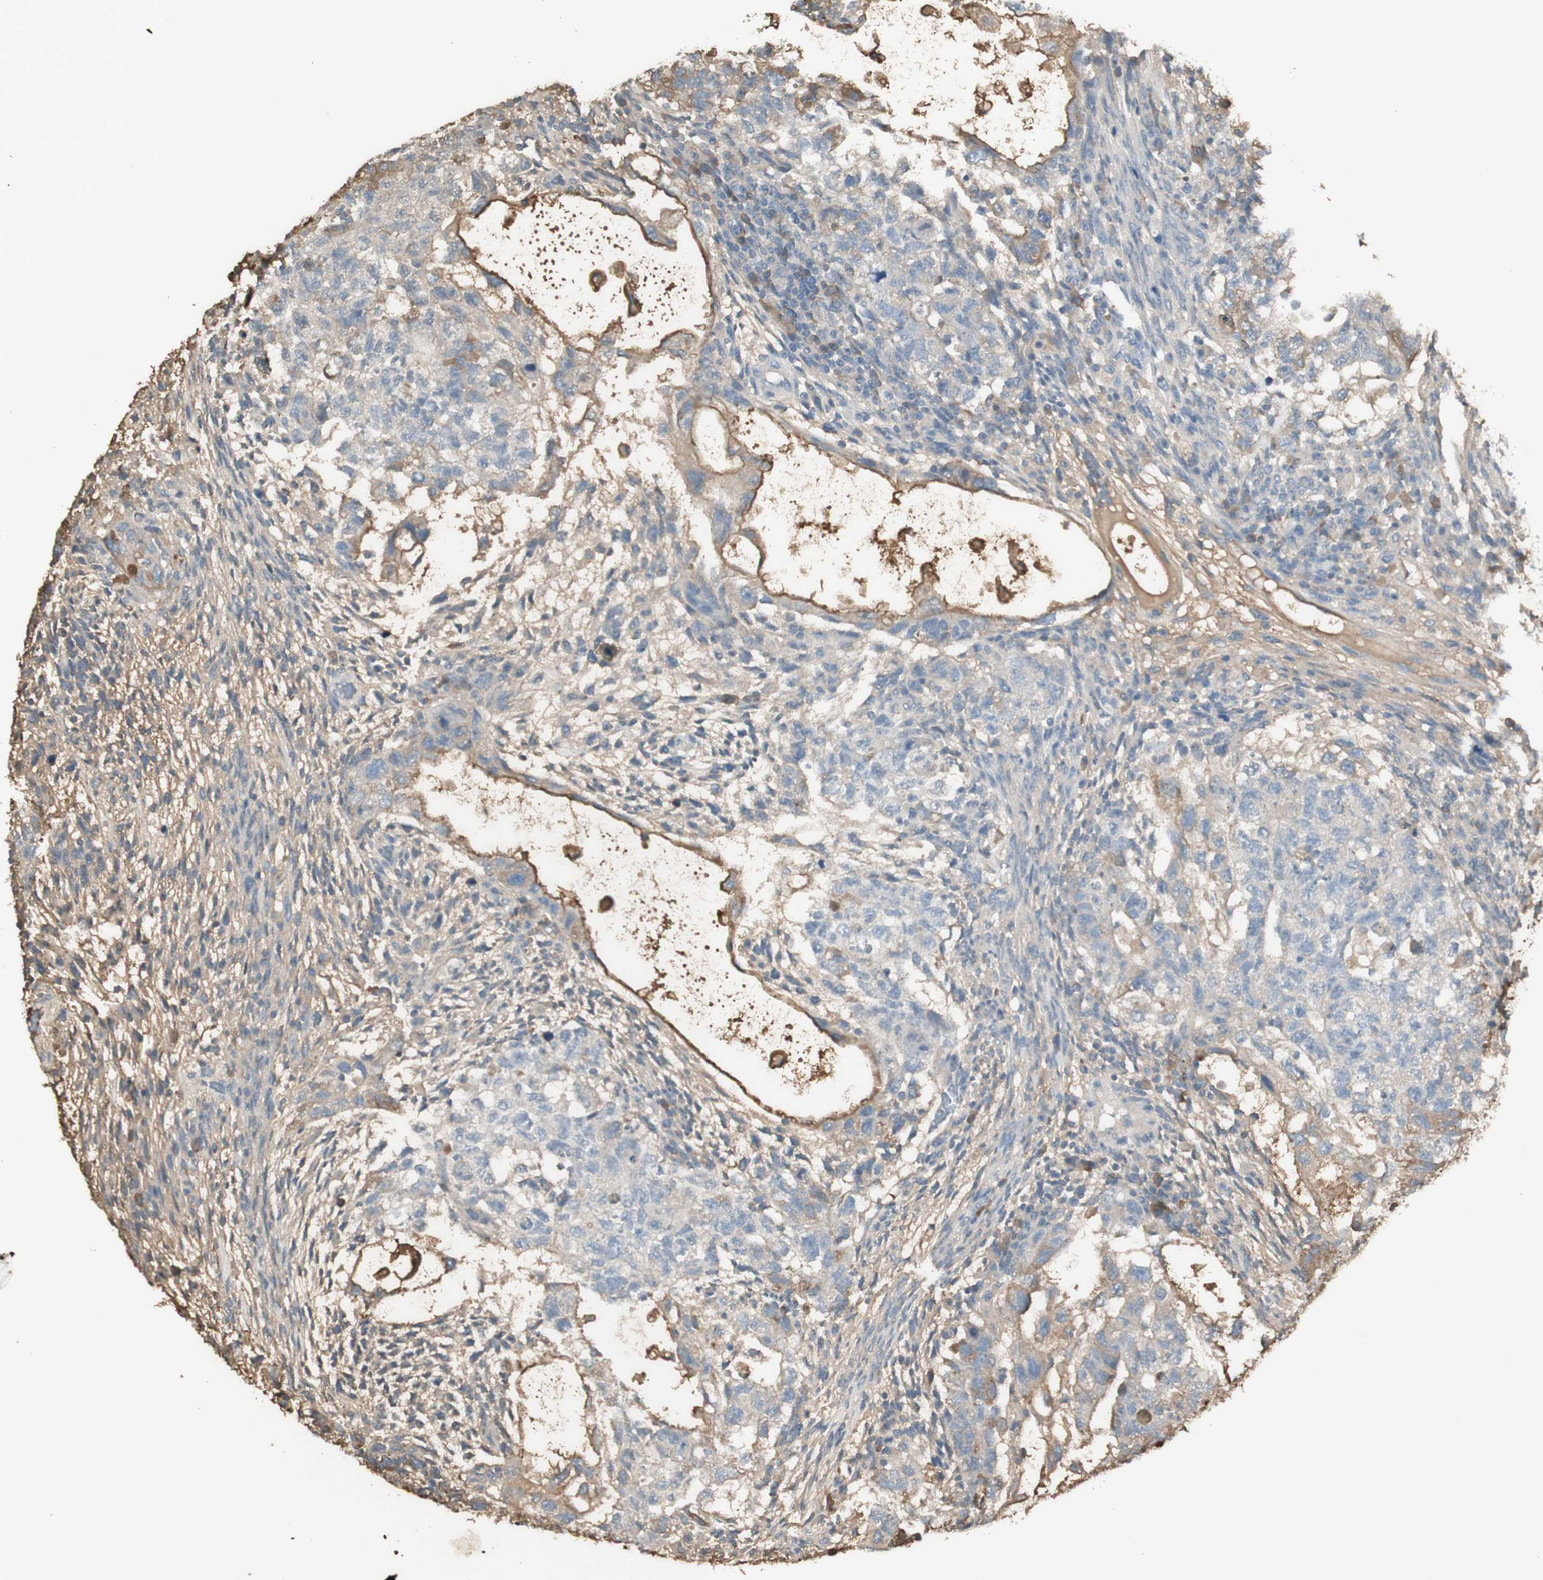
{"staining": {"intensity": "negative", "quantity": "none", "location": "none"}, "tissue": "testis cancer", "cell_type": "Tumor cells", "image_type": "cancer", "snomed": [{"axis": "morphology", "description": "Normal tissue, NOS"}, {"axis": "morphology", "description": "Carcinoma, Embryonal, NOS"}, {"axis": "topography", "description": "Testis"}], "caption": "Immunohistochemistry micrograph of human testis cancer stained for a protein (brown), which shows no staining in tumor cells.", "gene": "IFNG", "patient": {"sex": "male", "age": 36}}